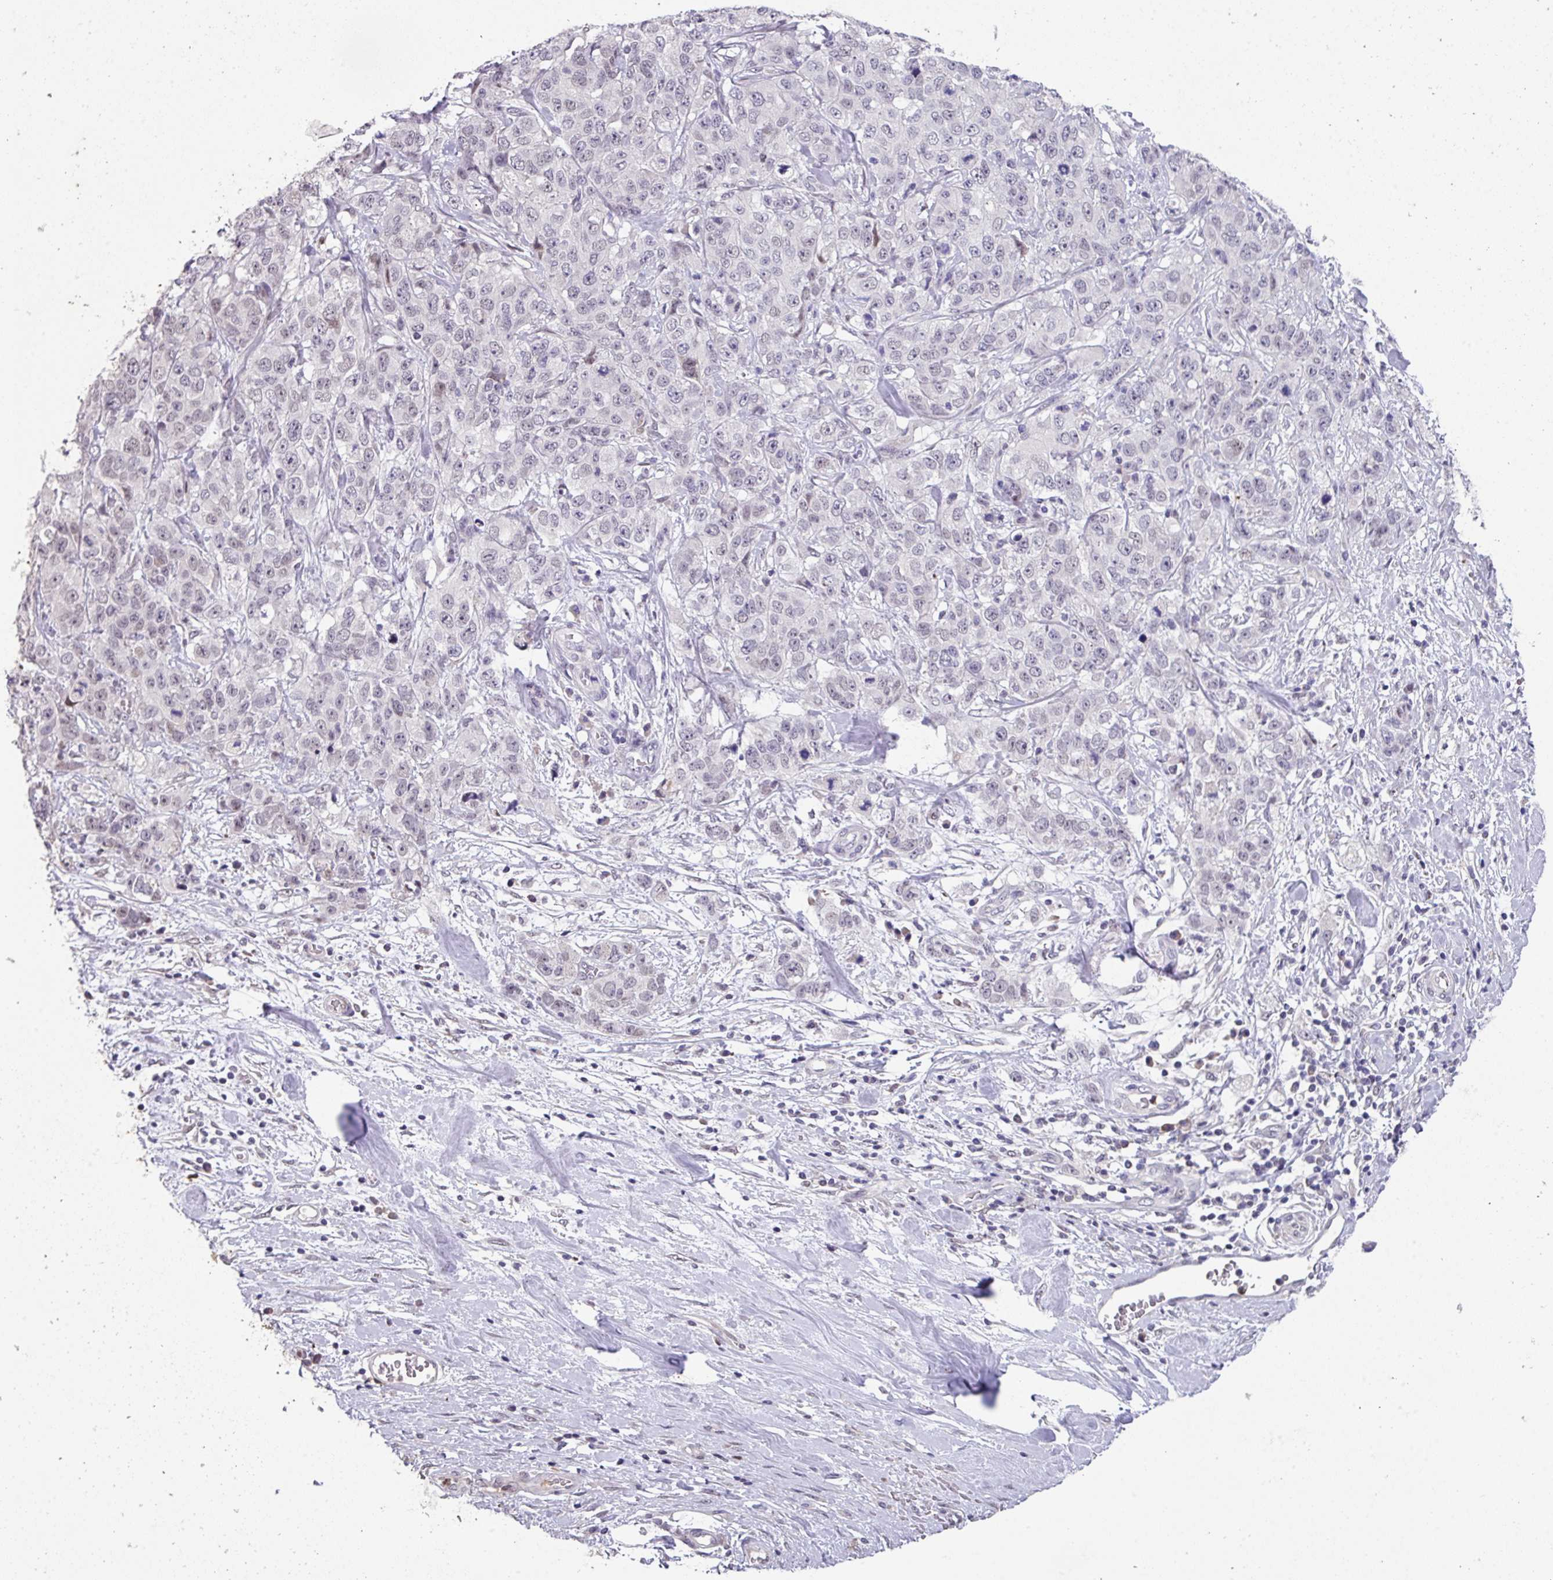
{"staining": {"intensity": "negative", "quantity": "none", "location": "none"}, "tissue": "stomach cancer", "cell_type": "Tumor cells", "image_type": "cancer", "snomed": [{"axis": "morphology", "description": "Adenocarcinoma, NOS"}, {"axis": "topography", "description": "Stomach"}], "caption": "Histopathology image shows no protein staining in tumor cells of stomach adenocarcinoma tissue.", "gene": "ZFP3", "patient": {"sex": "male", "age": 48}}